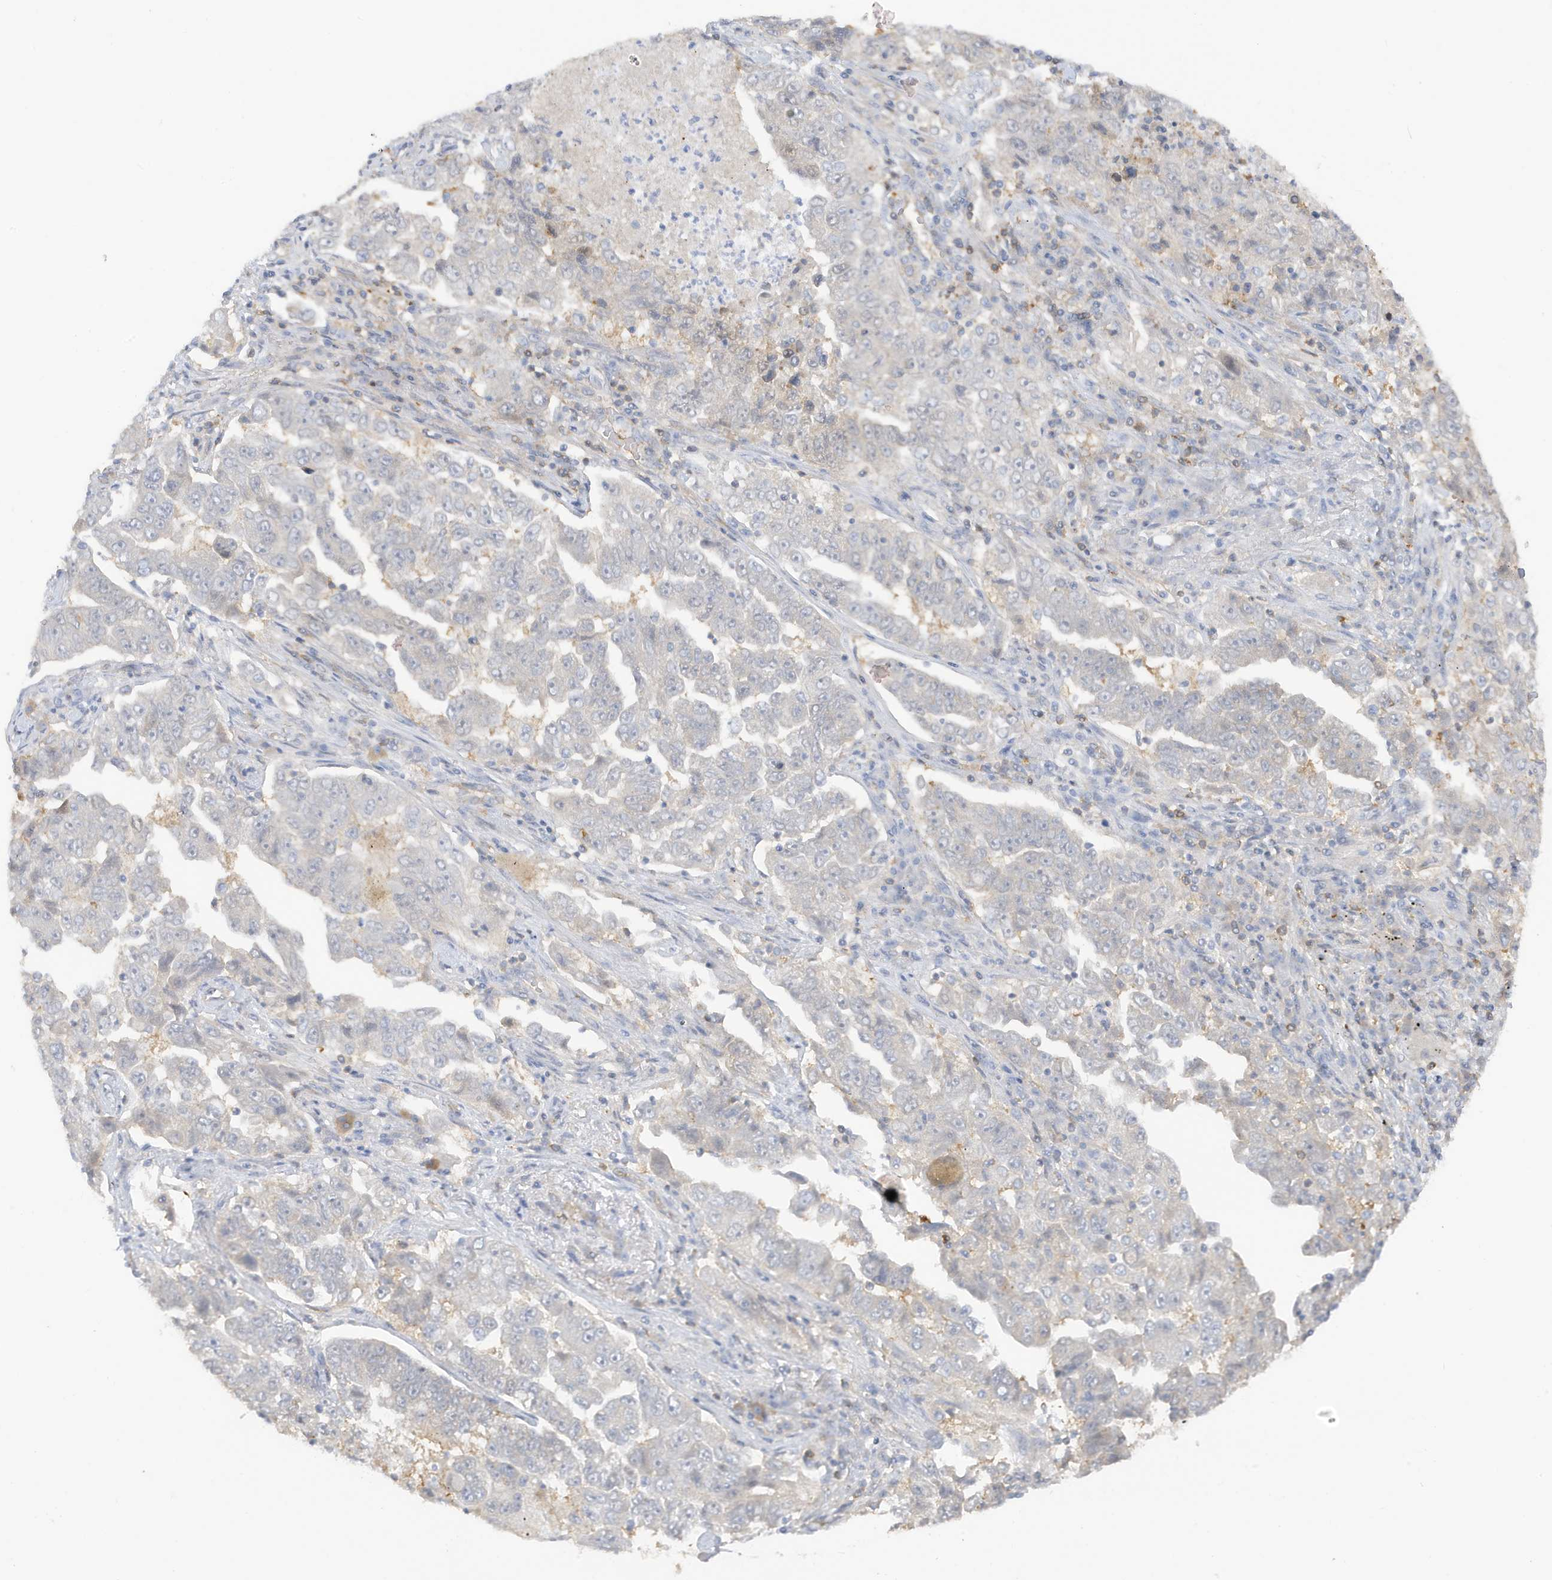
{"staining": {"intensity": "negative", "quantity": "none", "location": "none"}, "tissue": "lung cancer", "cell_type": "Tumor cells", "image_type": "cancer", "snomed": [{"axis": "morphology", "description": "Adenocarcinoma, NOS"}, {"axis": "topography", "description": "Lung"}], "caption": "Immunohistochemical staining of human lung cancer (adenocarcinoma) demonstrates no significant expression in tumor cells.", "gene": "PHACTR2", "patient": {"sex": "female", "age": 51}}